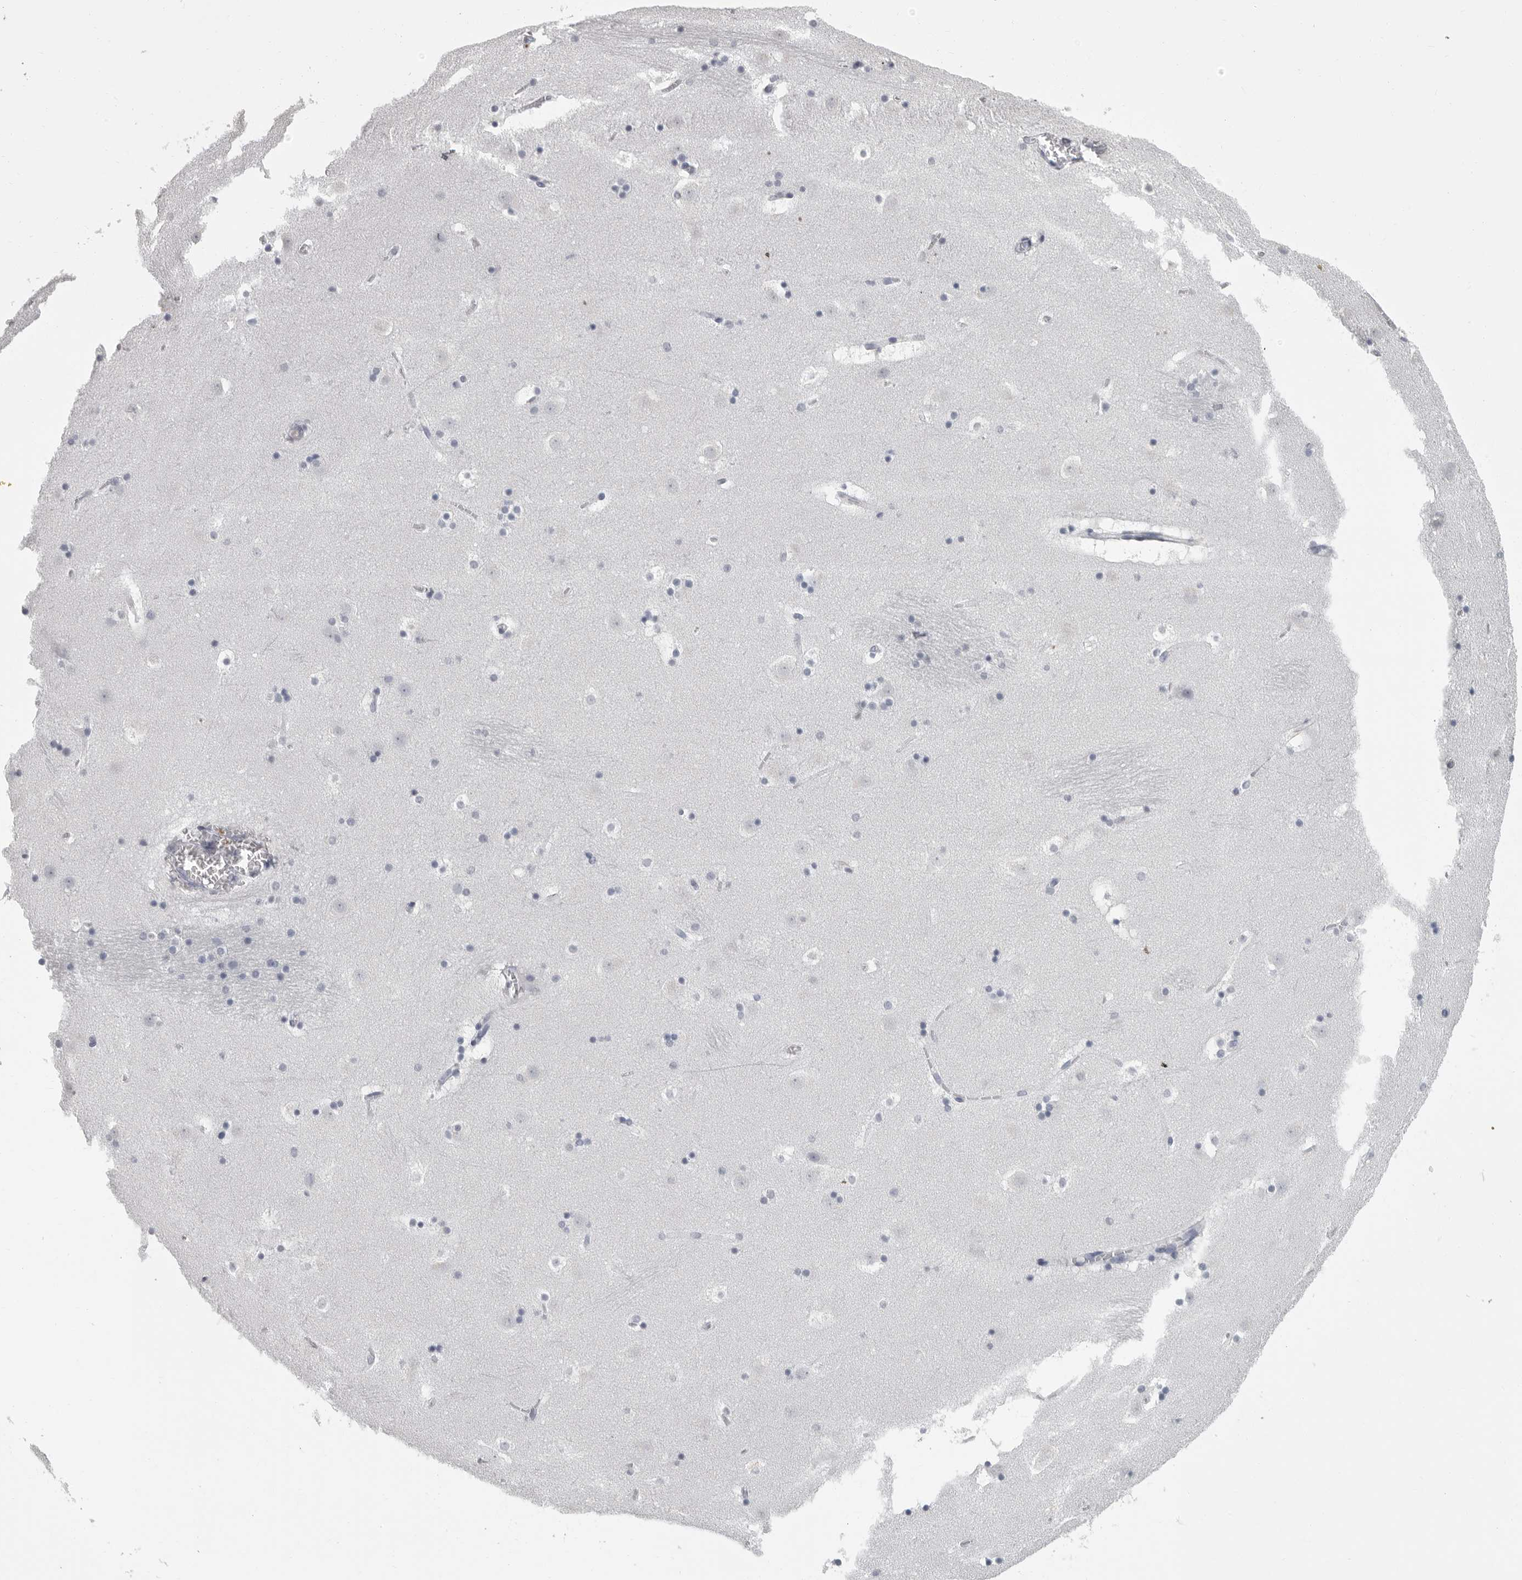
{"staining": {"intensity": "negative", "quantity": "none", "location": "none"}, "tissue": "caudate", "cell_type": "Glial cells", "image_type": "normal", "snomed": [{"axis": "morphology", "description": "Normal tissue, NOS"}, {"axis": "topography", "description": "Lateral ventricle wall"}], "caption": "Human caudate stained for a protein using immunohistochemistry (IHC) demonstrates no staining in glial cells.", "gene": "GNLY", "patient": {"sex": "male", "age": 45}}